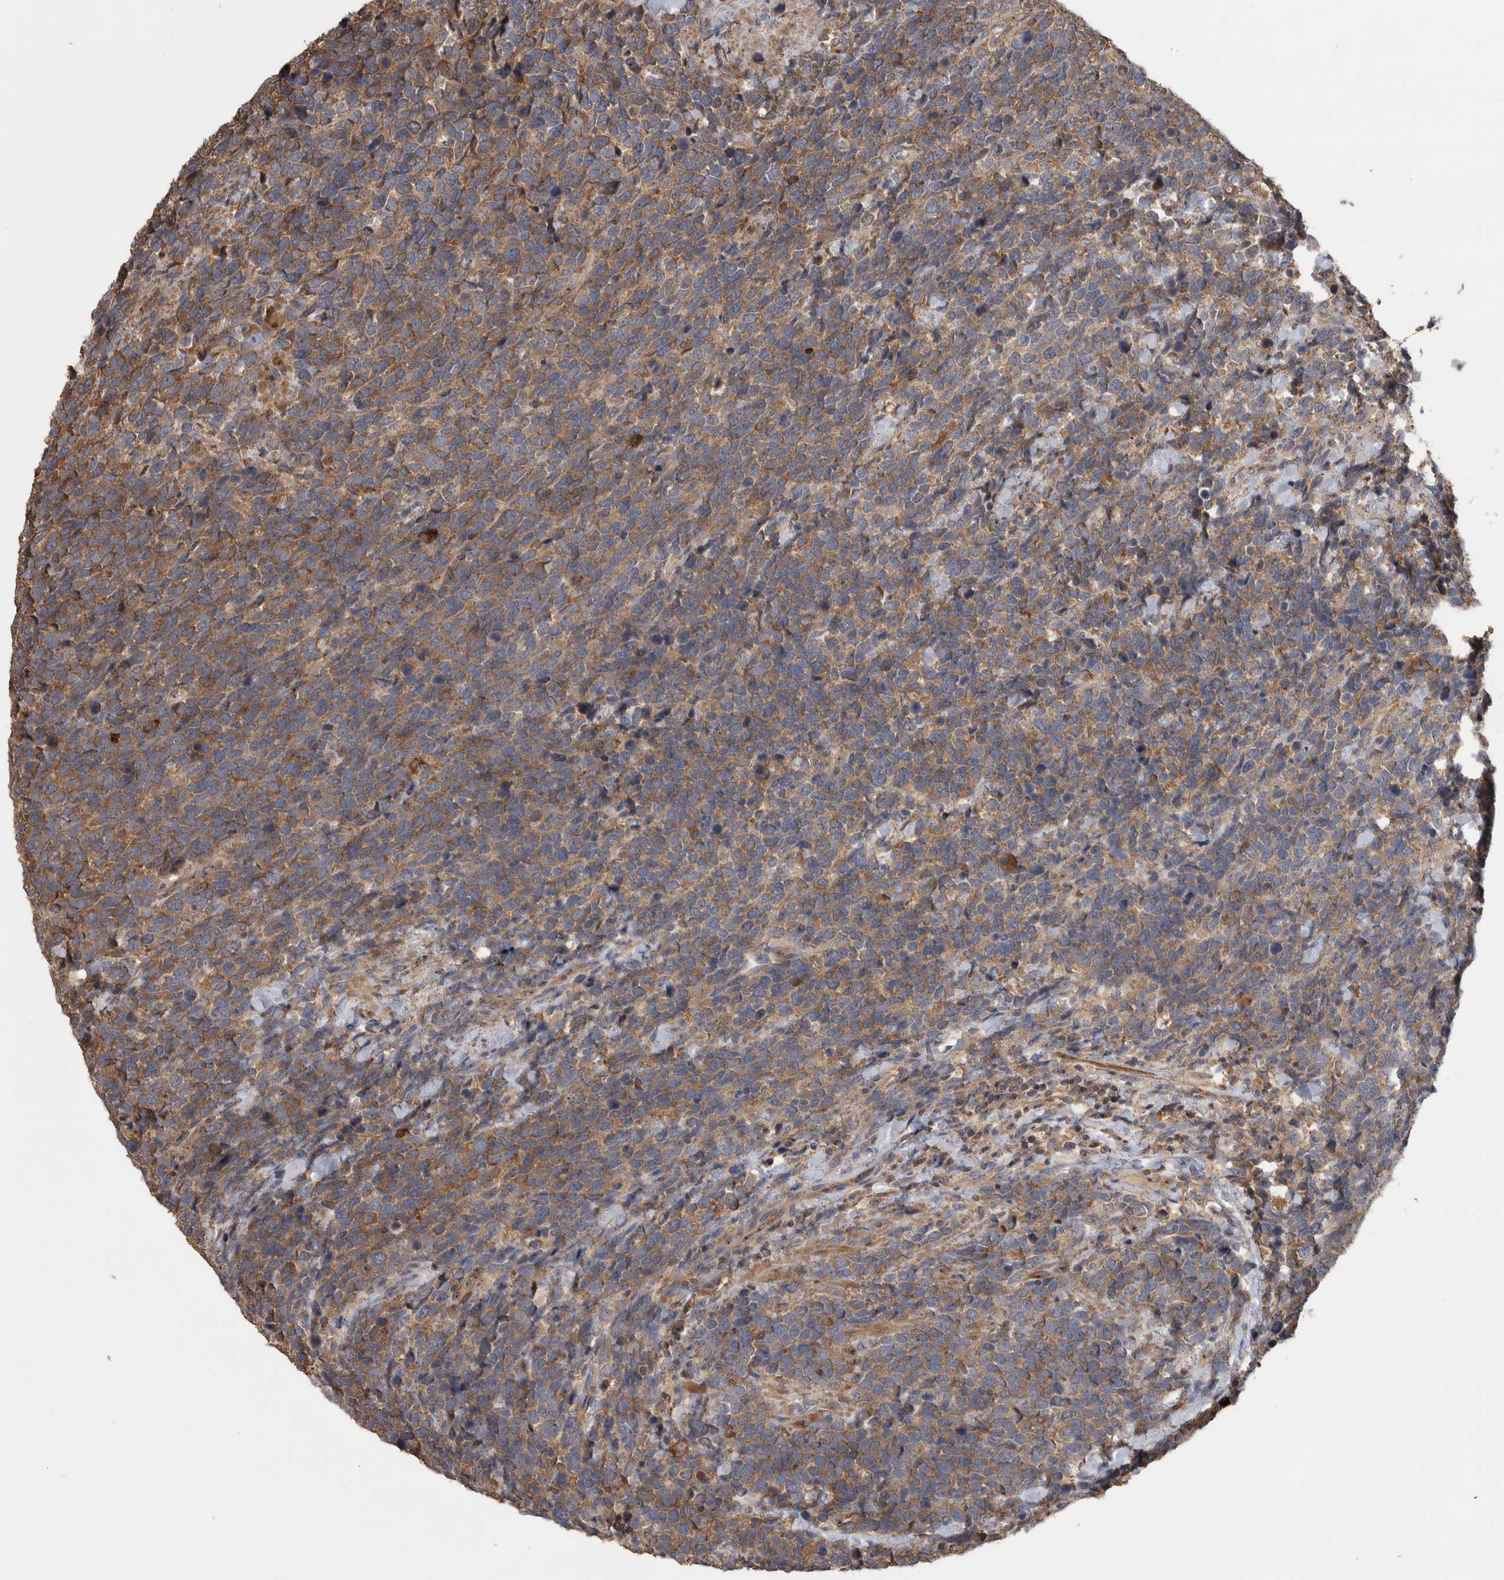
{"staining": {"intensity": "moderate", "quantity": ">75%", "location": "cytoplasmic/membranous"}, "tissue": "urothelial cancer", "cell_type": "Tumor cells", "image_type": "cancer", "snomed": [{"axis": "morphology", "description": "Urothelial carcinoma, High grade"}, {"axis": "topography", "description": "Urinary bladder"}], "caption": "Urothelial carcinoma (high-grade) tissue displays moderate cytoplasmic/membranous expression in approximately >75% of tumor cells, visualized by immunohistochemistry.", "gene": "IFRD1", "patient": {"sex": "female", "age": 82}}